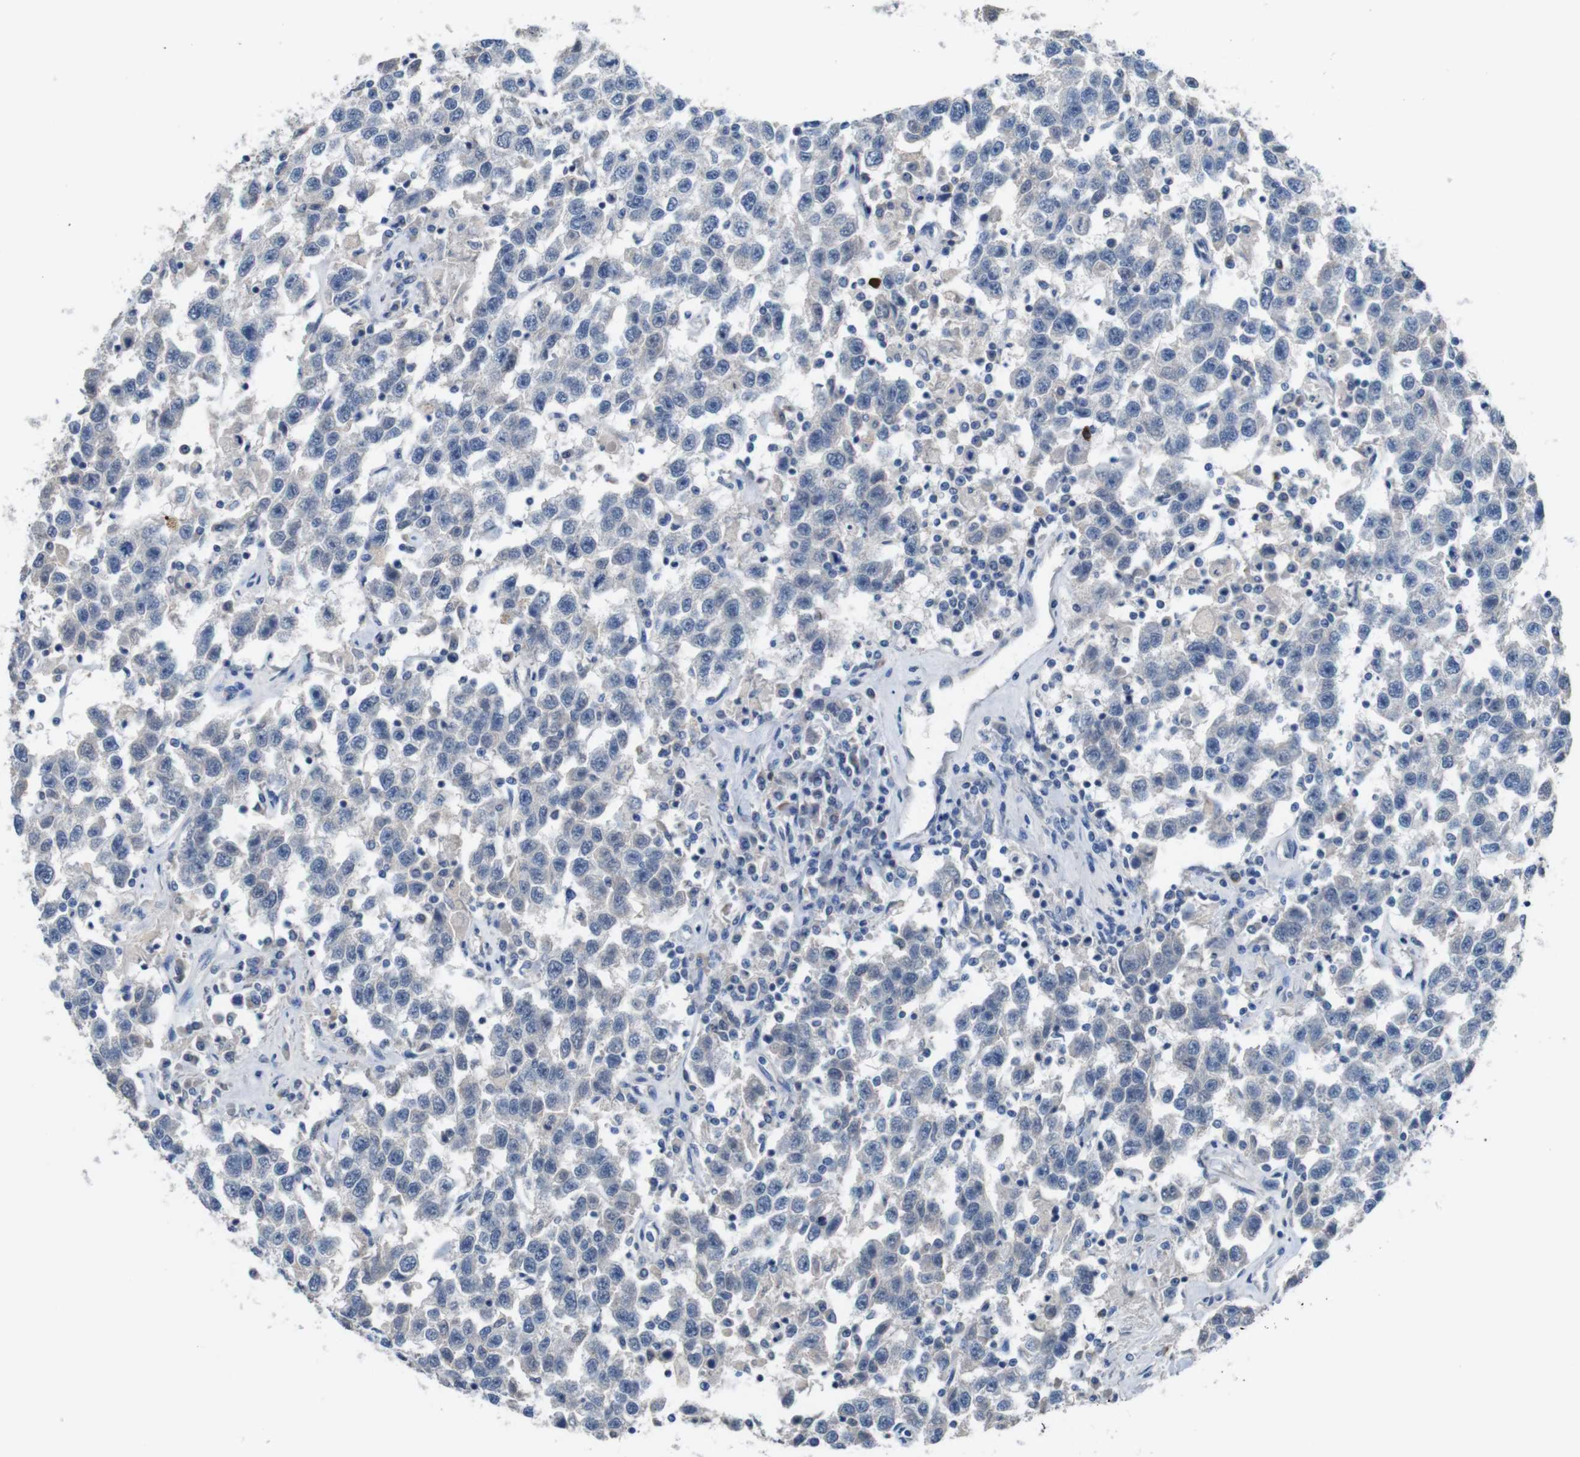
{"staining": {"intensity": "negative", "quantity": "none", "location": "none"}, "tissue": "testis cancer", "cell_type": "Tumor cells", "image_type": "cancer", "snomed": [{"axis": "morphology", "description": "Seminoma, NOS"}, {"axis": "topography", "description": "Testis"}], "caption": "High magnification brightfield microscopy of testis seminoma stained with DAB (brown) and counterstained with hematoxylin (blue): tumor cells show no significant staining.", "gene": "SLC2A8", "patient": {"sex": "male", "age": 41}}